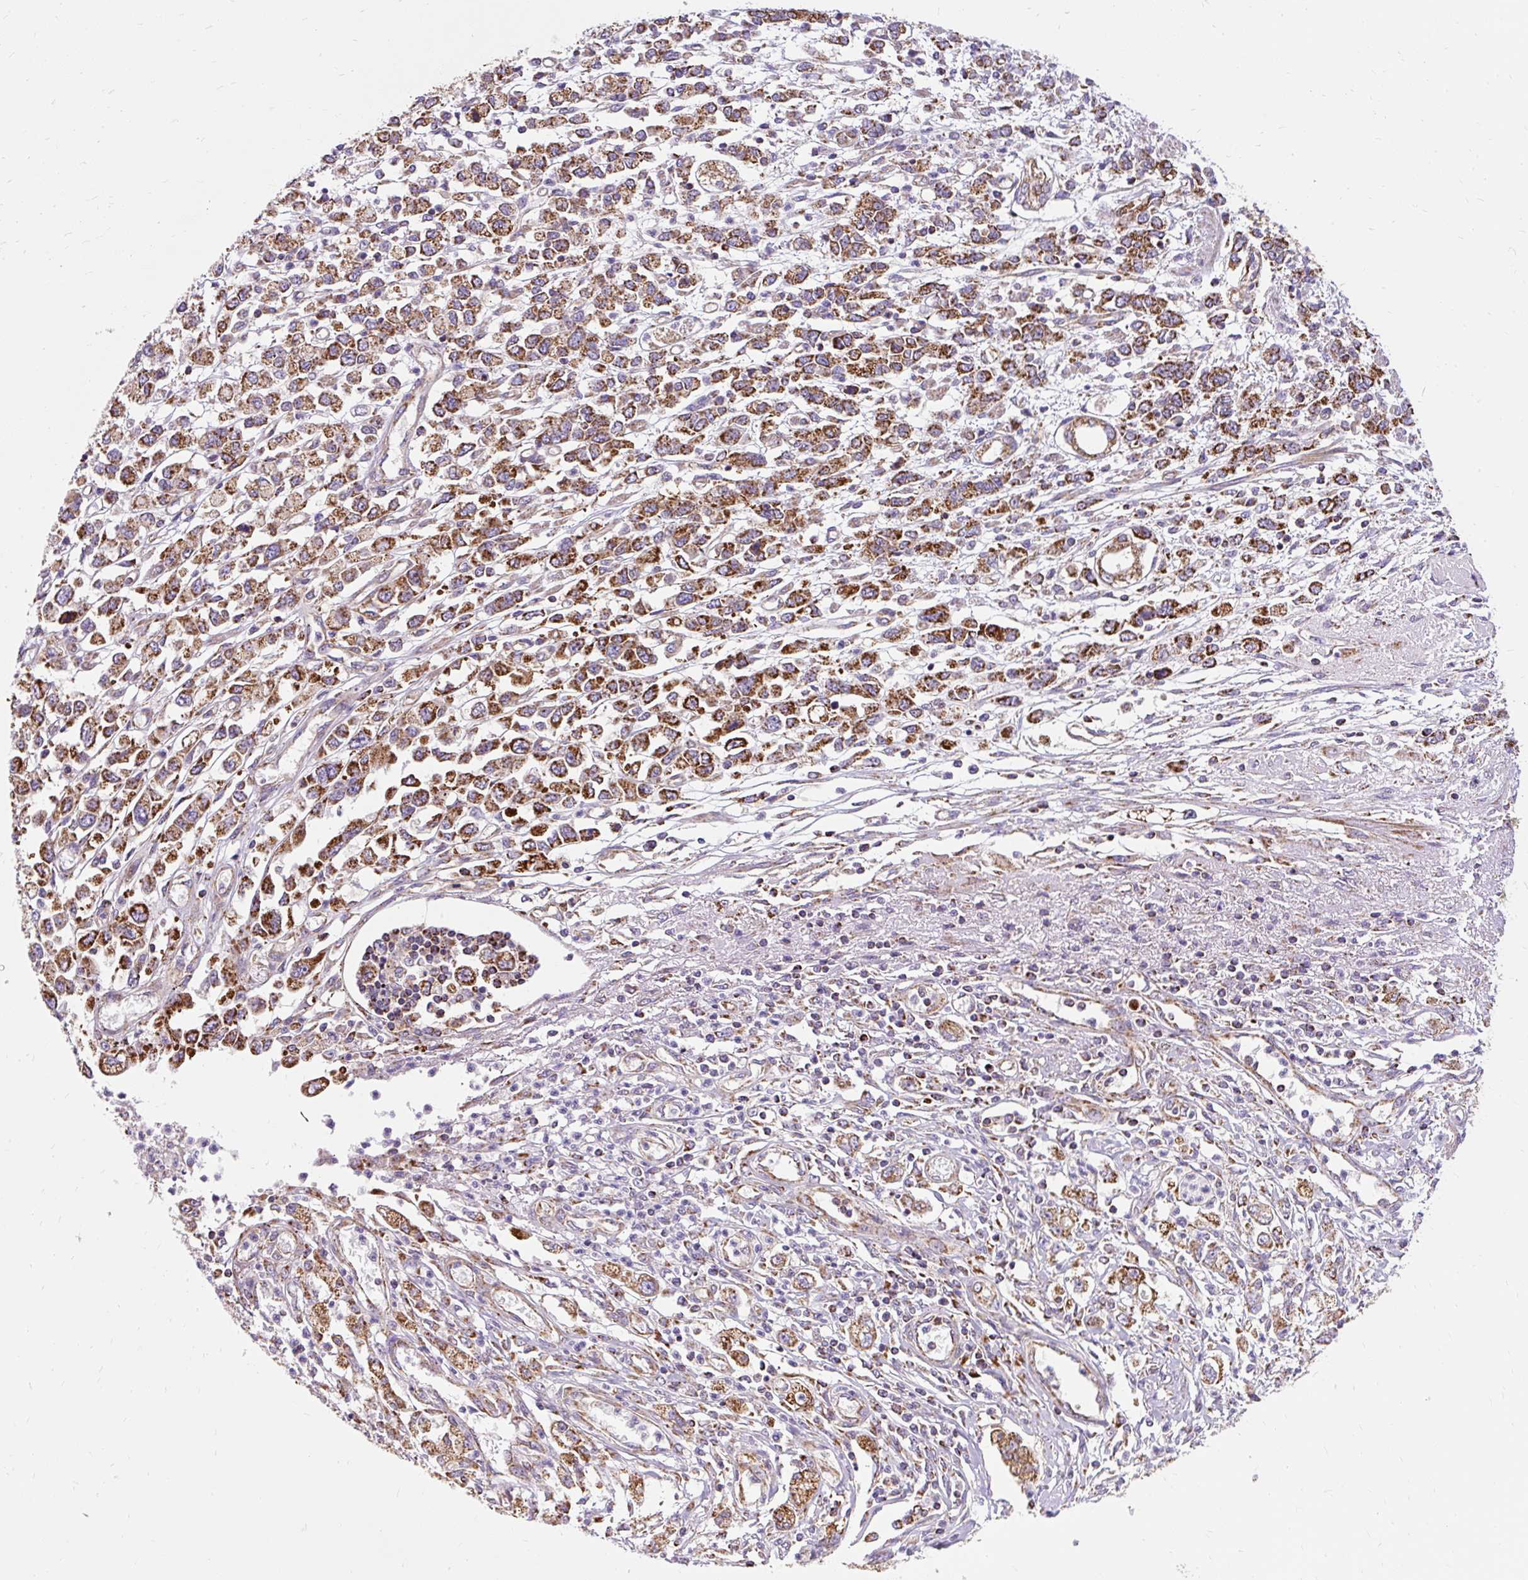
{"staining": {"intensity": "strong", "quantity": ">75%", "location": "cytoplasmic/membranous"}, "tissue": "stomach cancer", "cell_type": "Tumor cells", "image_type": "cancer", "snomed": [{"axis": "morphology", "description": "Adenocarcinoma, NOS"}, {"axis": "topography", "description": "Stomach"}], "caption": "Brown immunohistochemical staining in adenocarcinoma (stomach) shows strong cytoplasmic/membranous positivity in approximately >75% of tumor cells.", "gene": "CEP290", "patient": {"sex": "female", "age": 76}}